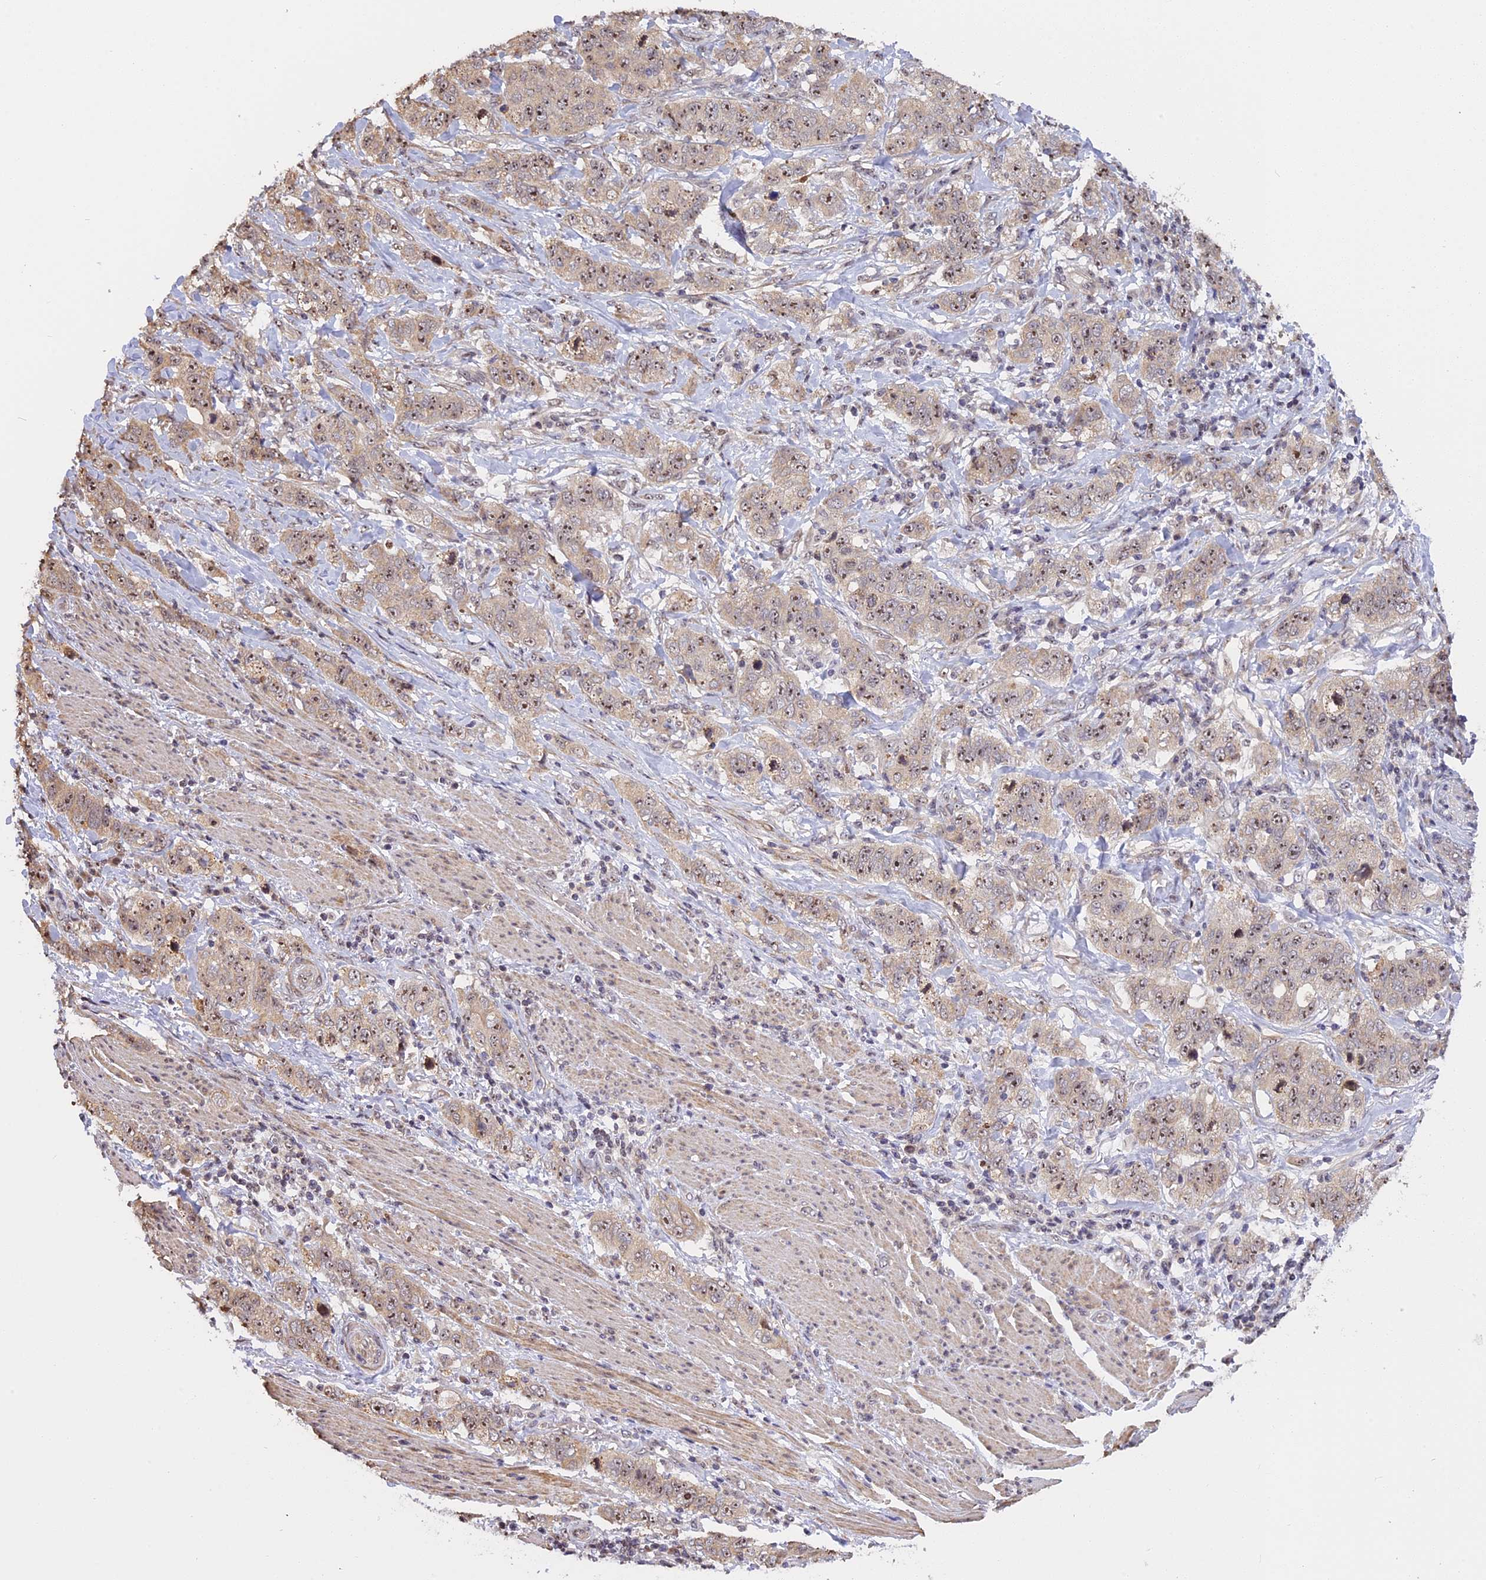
{"staining": {"intensity": "moderate", "quantity": ">75%", "location": "nuclear"}, "tissue": "stomach cancer", "cell_type": "Tumor cells", "image_type": "cancer", "snomed": [{"axis": "morphology", "description": "Adenocarcinoma, NOS"}, {"axis": "topography", "description": "Stomach"}], "caption": "DAB (3,3'-diaminobenzidine) immunohistochemical staining of human adenocarcinoma (stomach) reveals moderate nuclear protein positivity in approximately >75% of tumor cells.", "gene": "MGA", "patient": {"sex": "male", "age": 48}}